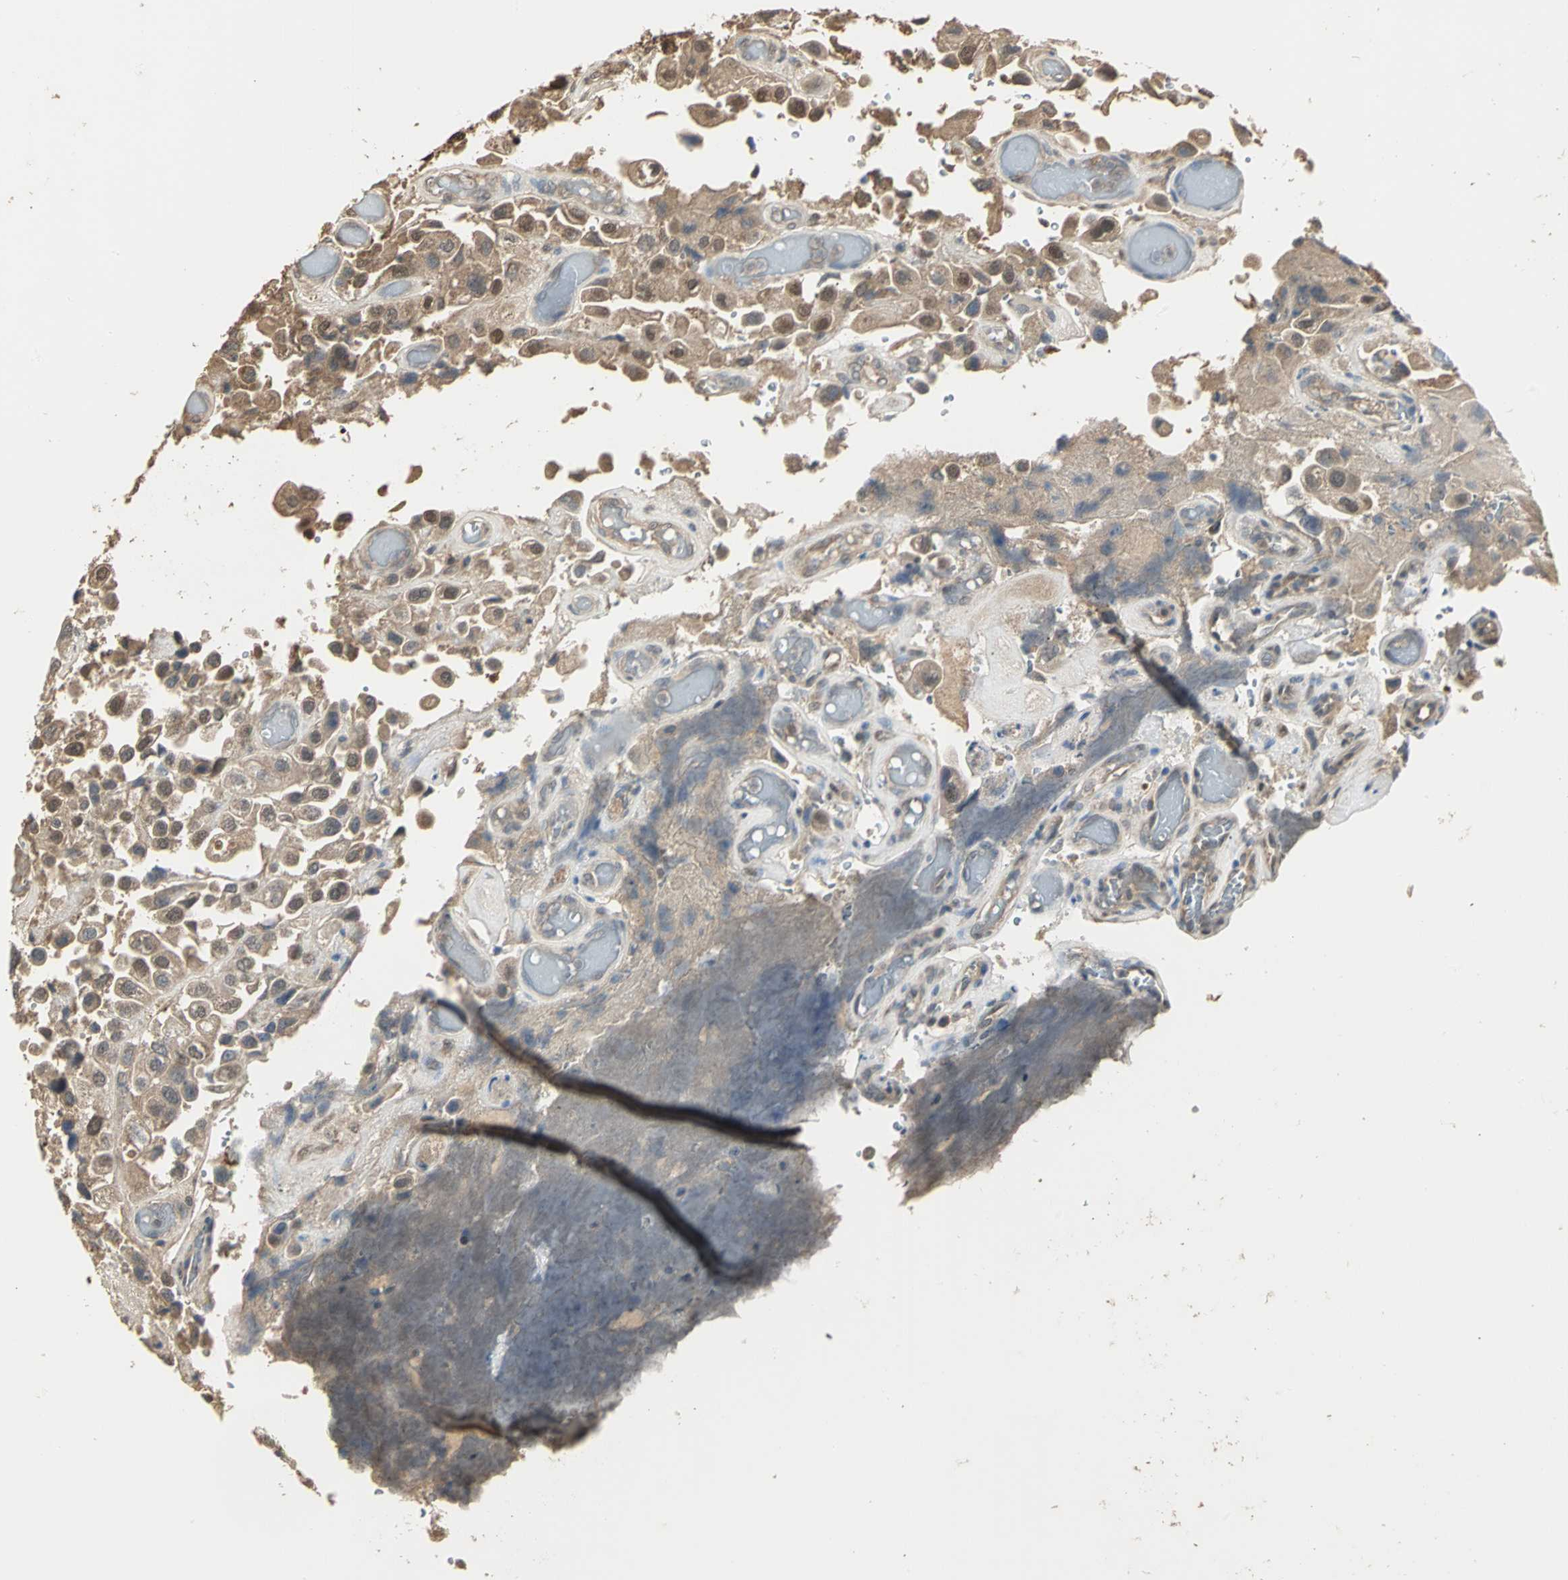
{"staining": {"intensity": "moderate", "quantity": ">75%", "location": "cytoplasmic/membranous,nuclear"}, "tissue": "urothelial cancer", "cell_type": "Tumor cells", "image_type": "cancer", "snomed": [{"axis": "morphology", "description": "Urothelial carcinoma, High grade"}, {"axis": "topography", "description": "Urinary bladder"}], "caption": "The histopathology image demonstrates immunohistochemical staining of urothelial cancer. There is moderate cytoplasmic/membranous and nuclear staining is identified in approximately >75% of tumor cells.", "gene": "PARK7", "patient": {"sex": "female", "age": 64}}